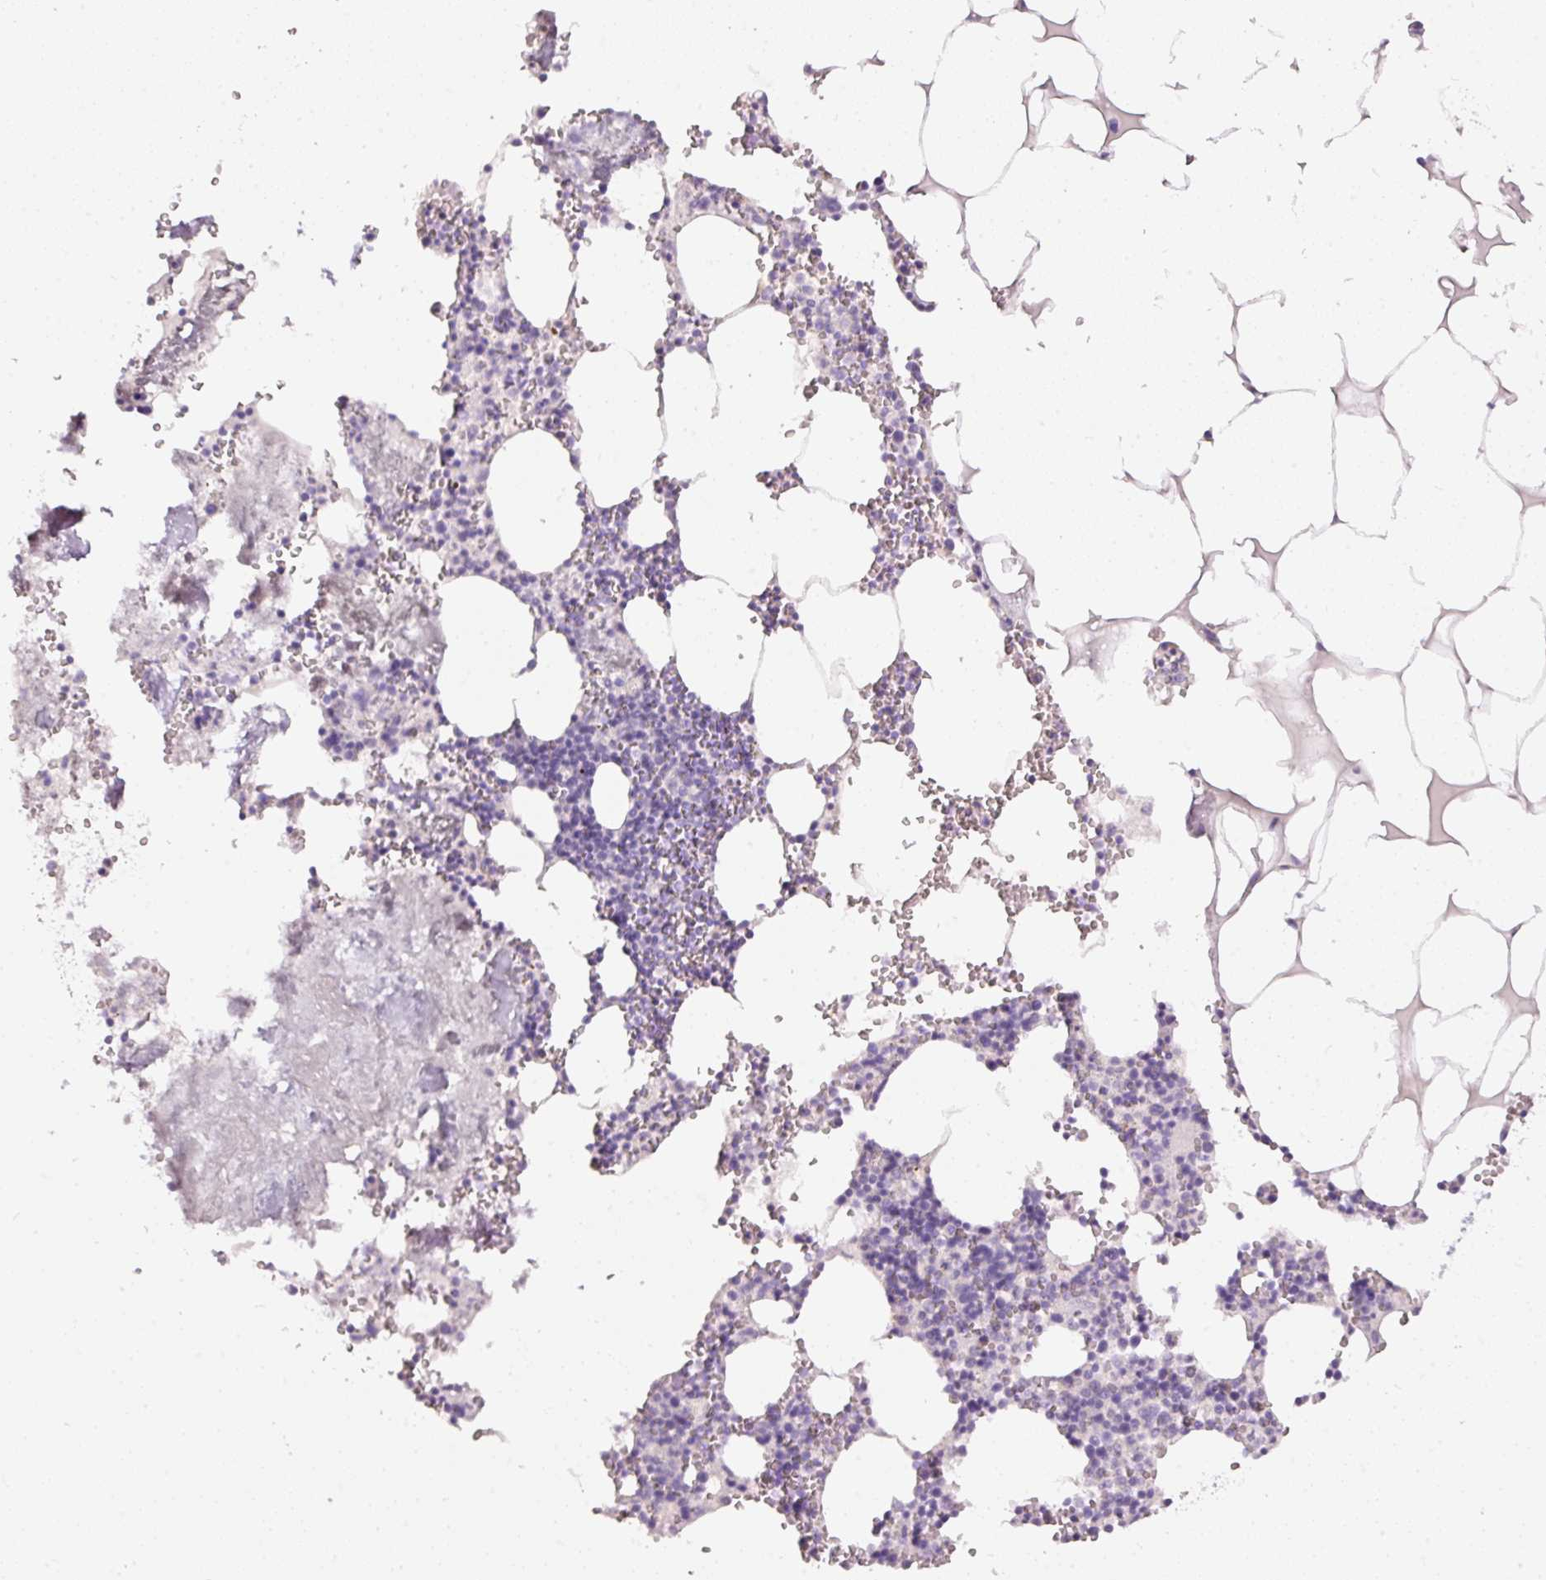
{"staining": {"intensity": "moderate", "quantity": "<25%", "location": "cytoplasmic/membranous"}, "tissue": "bone marrow", "cell_type": "Hematopoietic cells", "image_type": "normal", "snomed": [{"axis": "morphology", "description": "Normal tissue, NOS"}, {"axis": "topography", "description": "Bone marrow"}], "caption": "Immunohistochemical staining of unremarkable bone marrow shows <25% levels of moderate cytoplasmic/membranous protein expression in approximately <25% of hematopoietic cells. The protein of interest is shown in brown color, while the nuclei are stained blue.", "gene": "PDXDC1", "patient": {"sex": "male", "age": 54}}